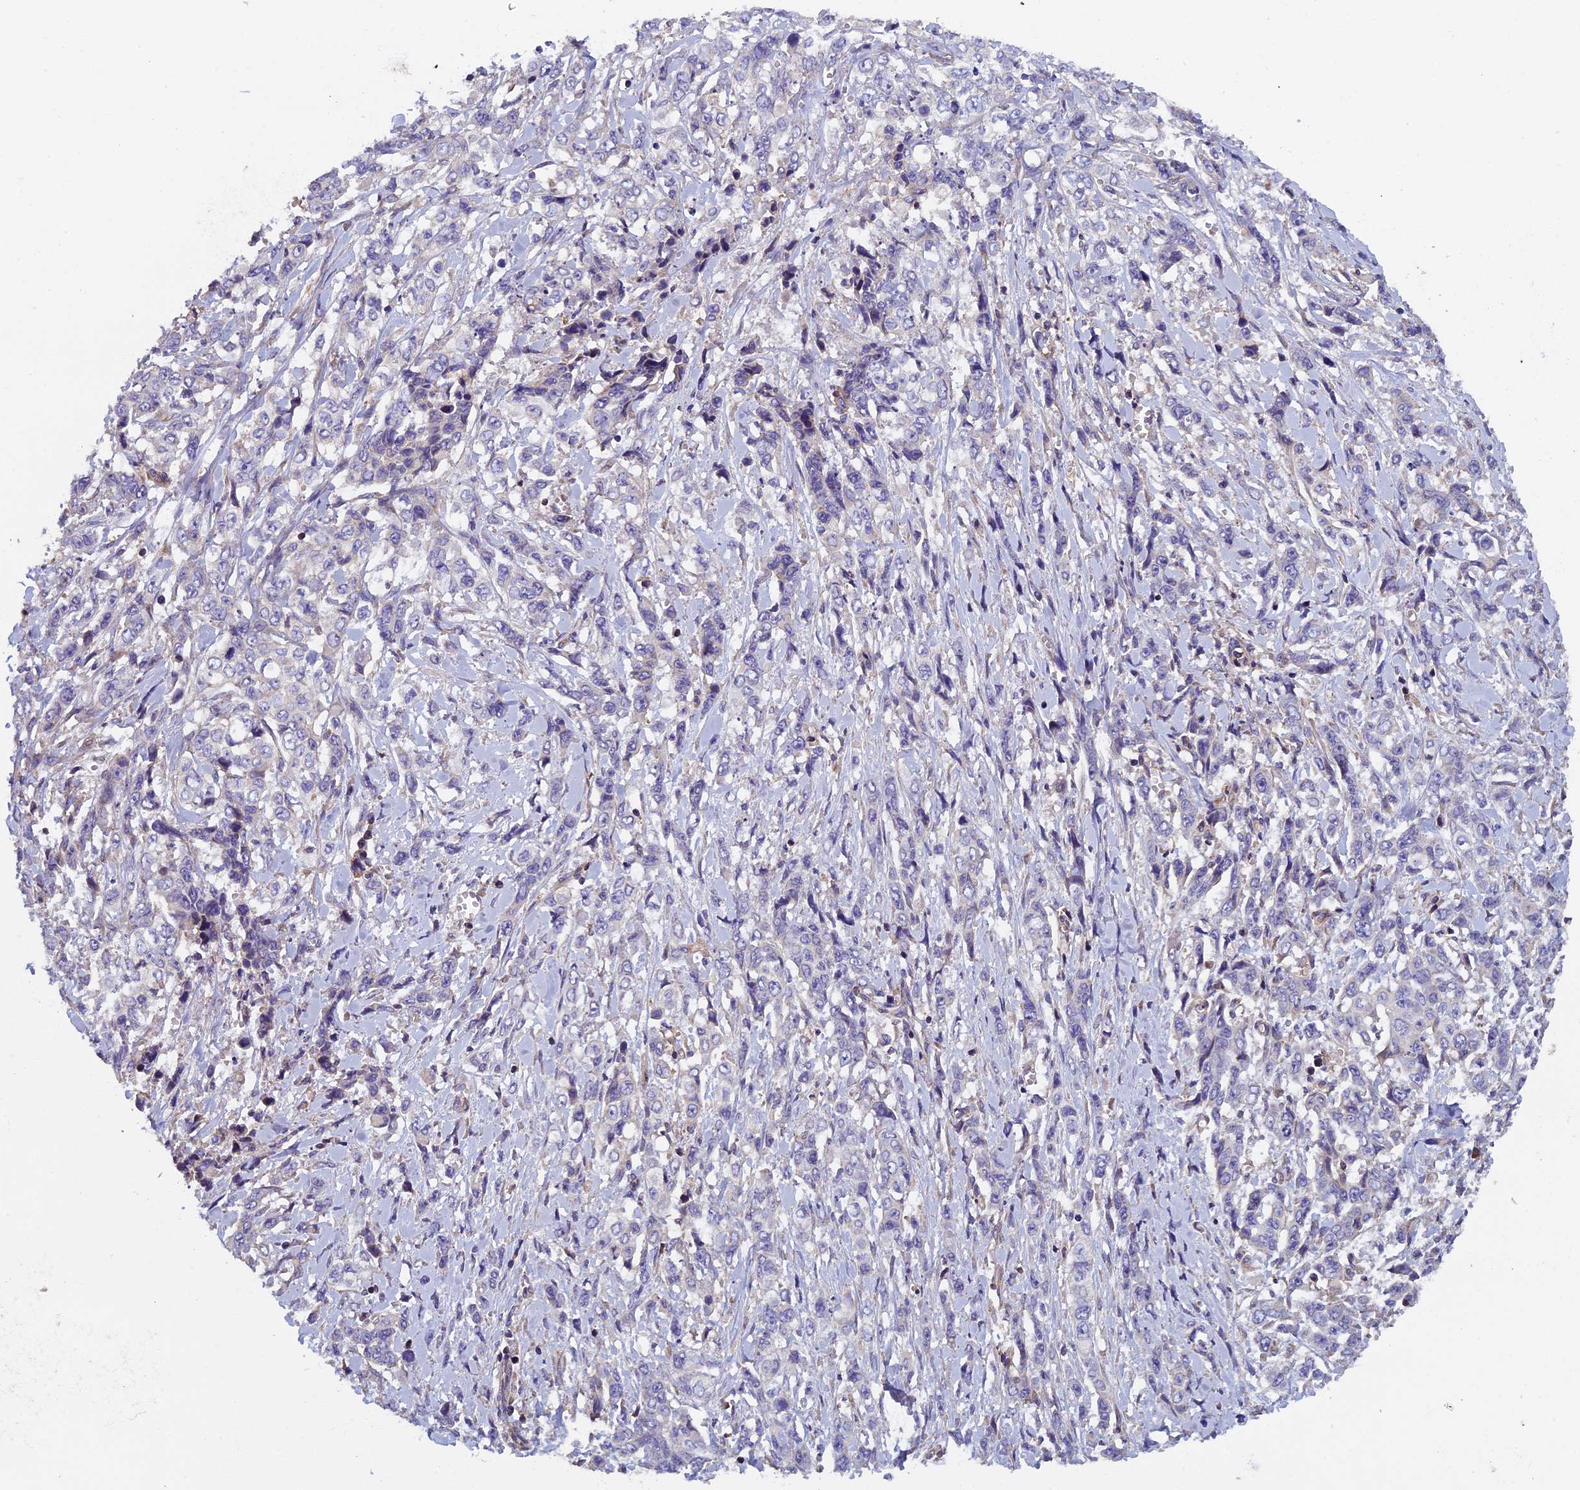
{"staining": {"intensity": "negative", "quantity": "none", "location": "none"}, "tissue": "stomach cancer", "cell_type": "Tumor cells", "image_type": "cancer", "snomed": [{"axis": "morphology", "description": "Adenocarcinoma, NOS"}, {"axis": "topography", "description": "Stomach, upper"}], "caption": "Tumor cells are negative for brown protein staining in stomach cancer (adenocarcinoma).", "gene": "CCDC153", "patient": {"sex": "male", "age": 62}}